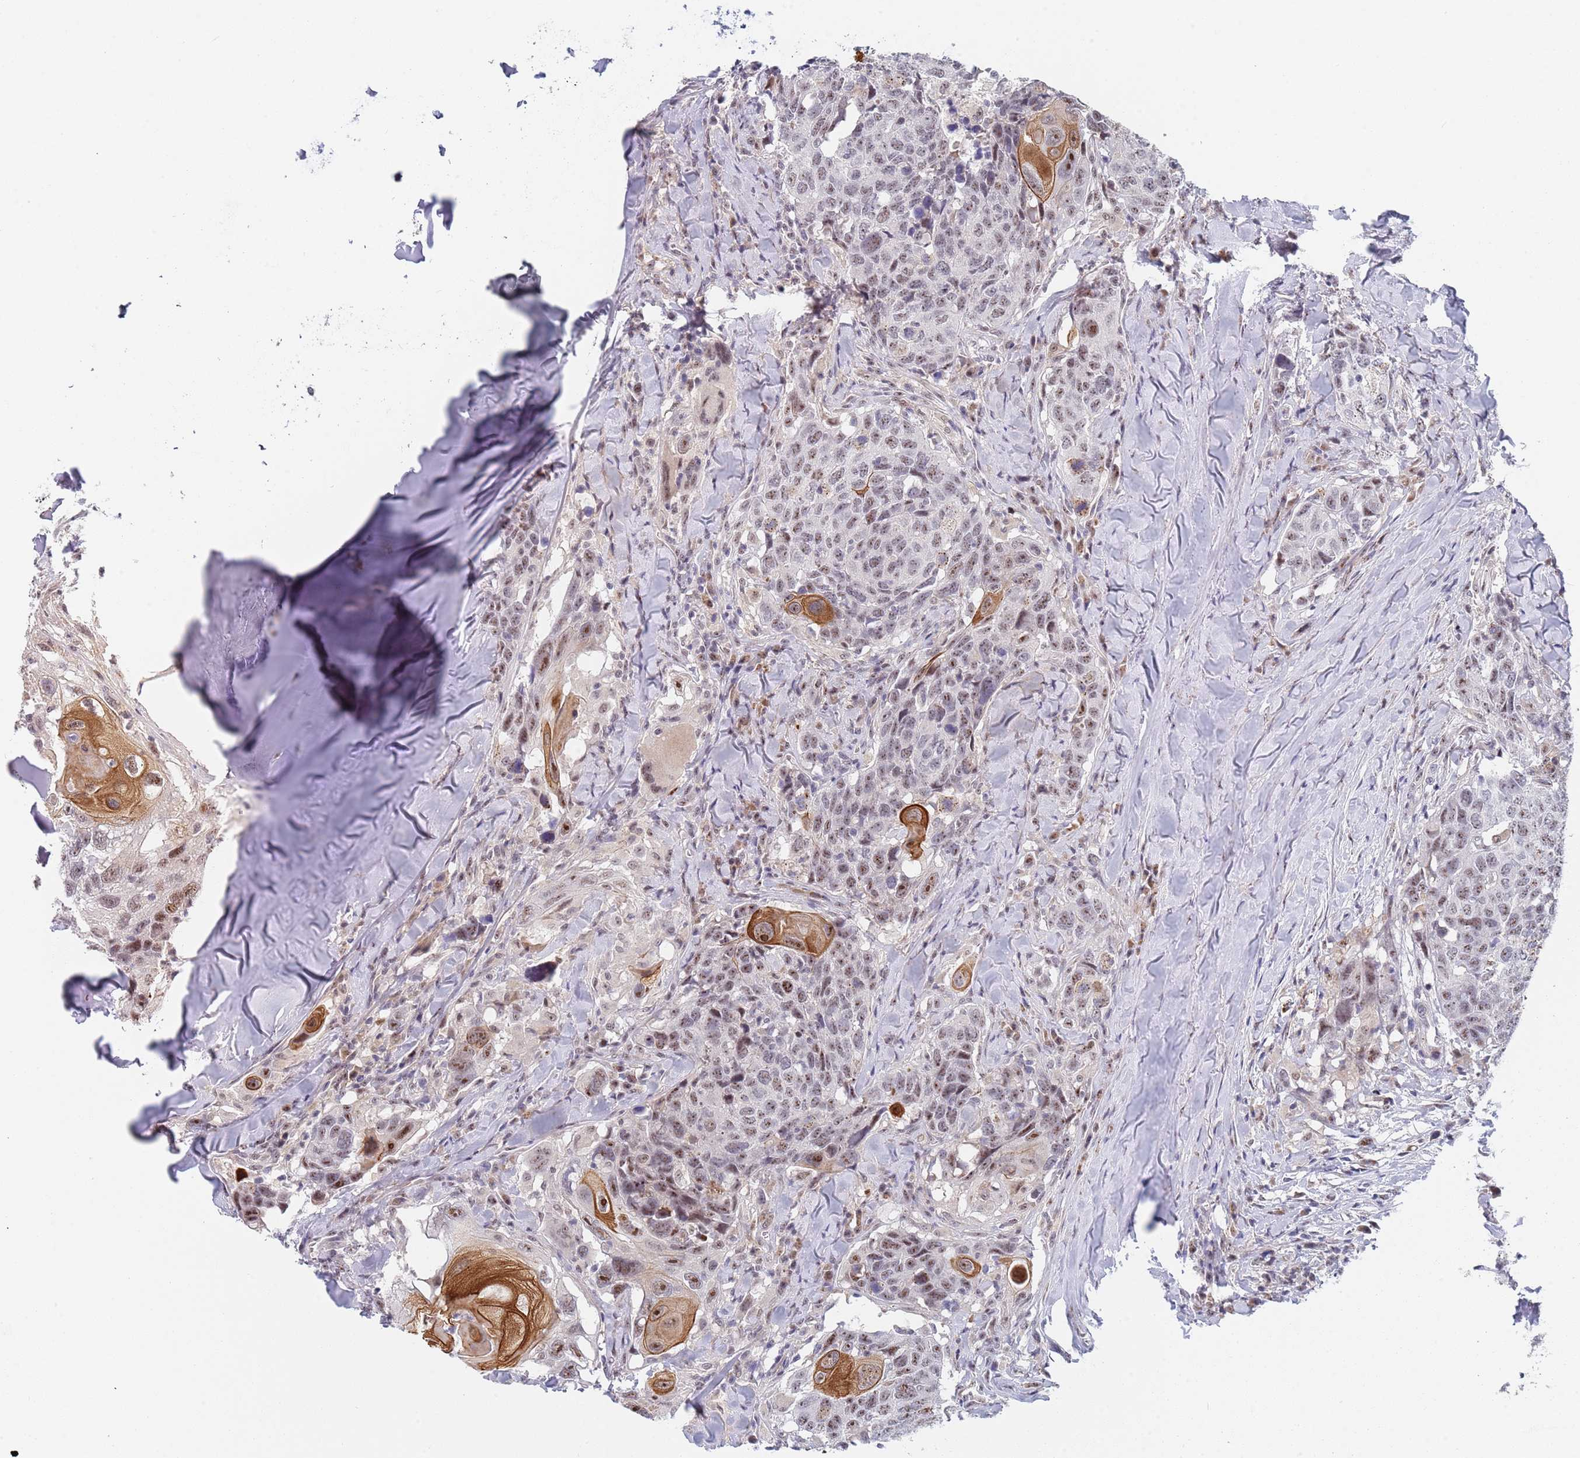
{"staining": {"intensity": "weak", "quantity": "25%-75%", "location": "nuclear"}, "tissue": "head and neck cancer", "cell_type": "Tumor cells", "image_type": "cancer", "snomed": [{"axis": "morphology", "description": "Normal tissue, NOS"}, {"axis": "morphology", "description": "Squamous cell carcinoma, NOS"}, {"axis": "topography", "description": "Skeletal muscle"}, {"axis": "topography", "description": "Vascular tissue"}, {"axis": "topography", "description": "Peripheral nerve tissue"}, {"axis": "topography", "description": "Head-Neck"}], "caption": "High-magnification brightfield microscopy of head and neck cancer (squamous cell carcinoma) stained with DAB (brown) and counterstained with hematoxylin (blue). tumor cells exhibit weak nuclear staining is seen in approximately25%-75% of cells.", "gene": "PLCL2", "patient": {"sex": "male", "age": 66}}